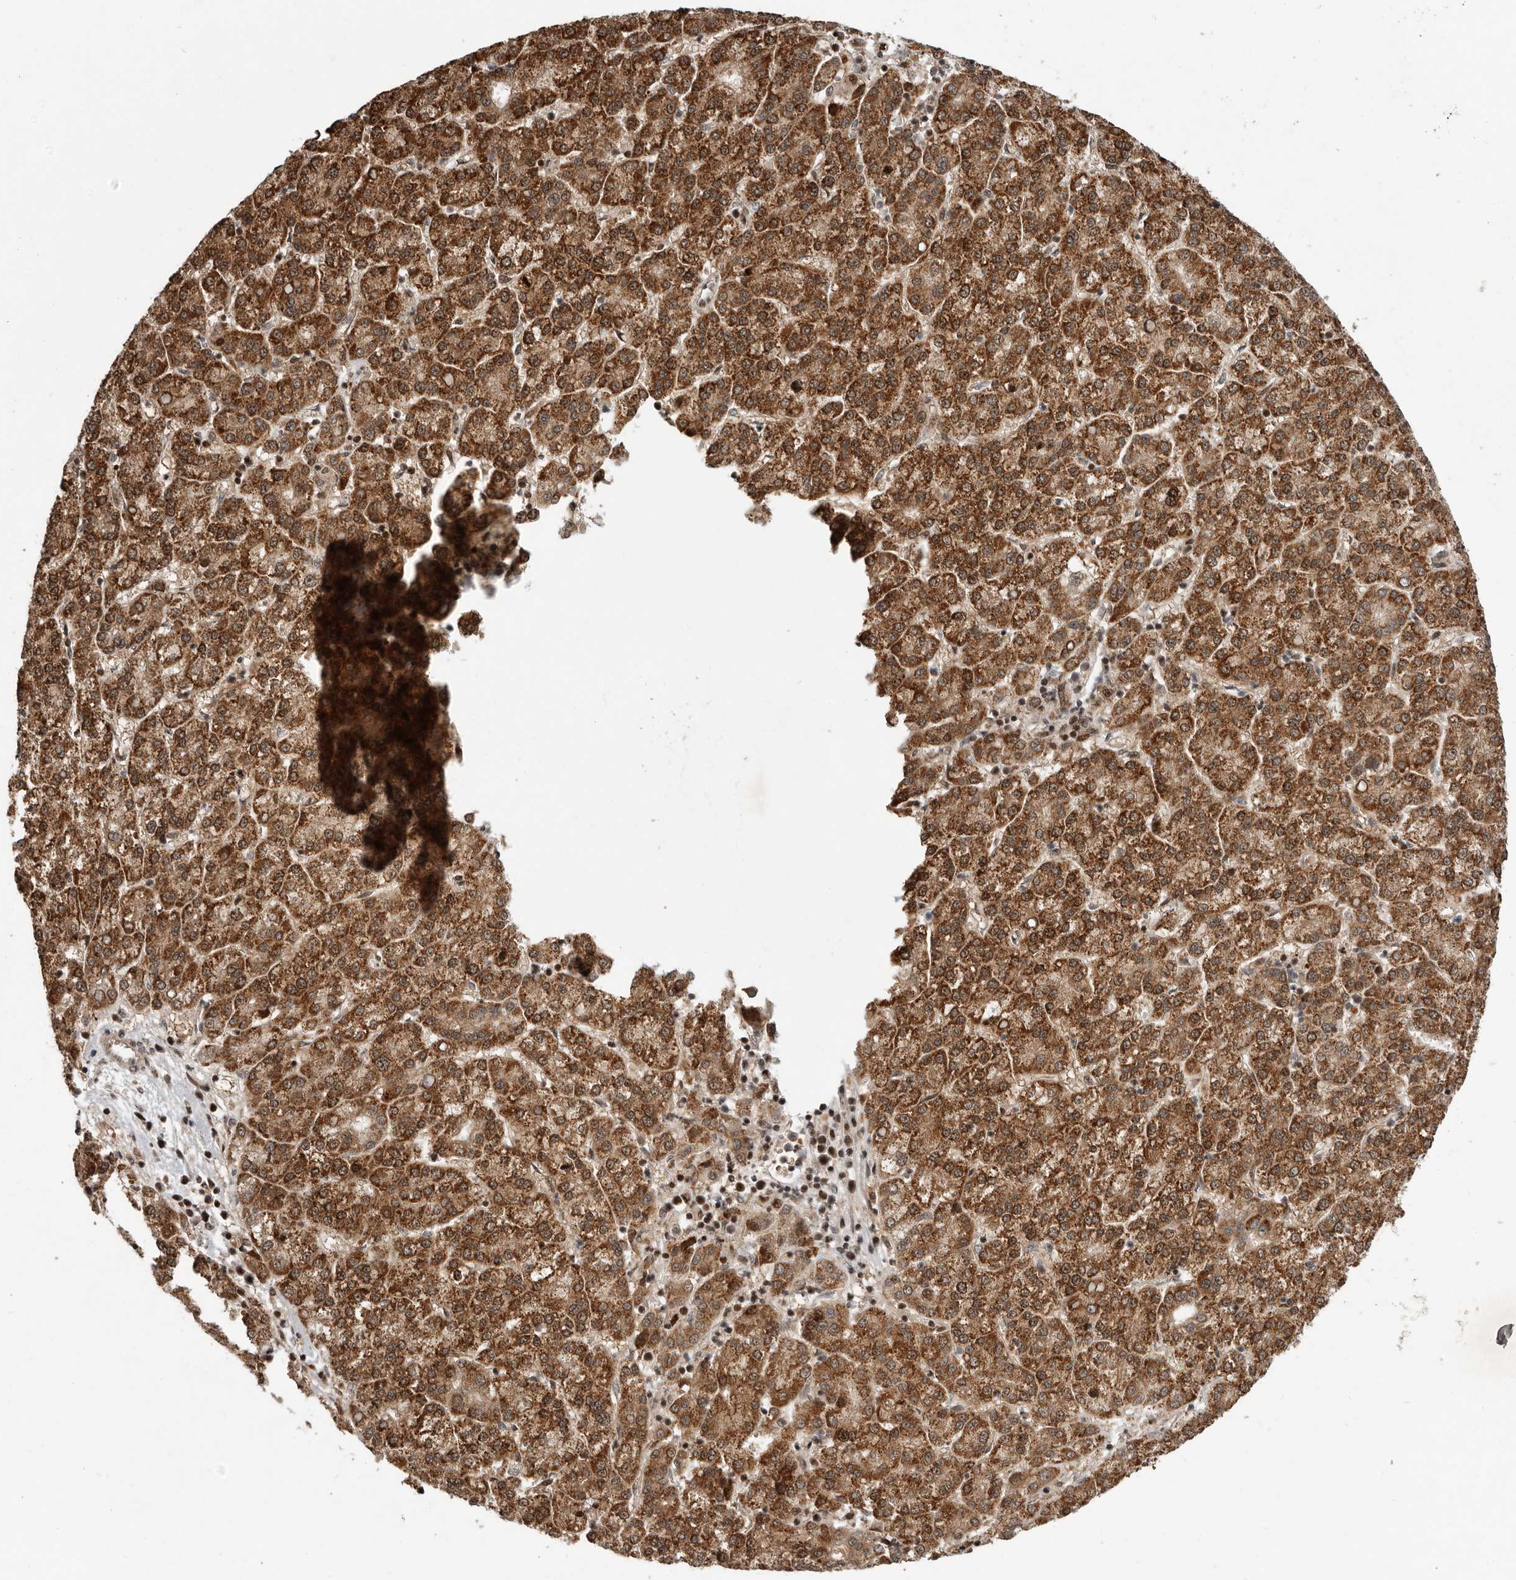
{"staining": {"intensity": "strong", "quantity": ">75%", "location": "cytoplasmic/membranous"}, "tissue": "liver cancer", "cell_type": "Tumor cells", "image_type": "cancer", "snomed": [{"axis": "morphology", "description": "Carcinoma, Hepatocellular, NOS"}, {"axis": "topography", "description": "Liver"}], "caption": "Protein expression analysis of human liver cancer (hepatocellular carcinoma) reveals strong cytoplasmic/membranous staining in approximately >75% of tumor cells. Immunohistochemistry (ihc) stains the protein in brown and the nuclei are stained blue.", "gene": "RABIF", "patient": {"sex": "female", "age": 58}}